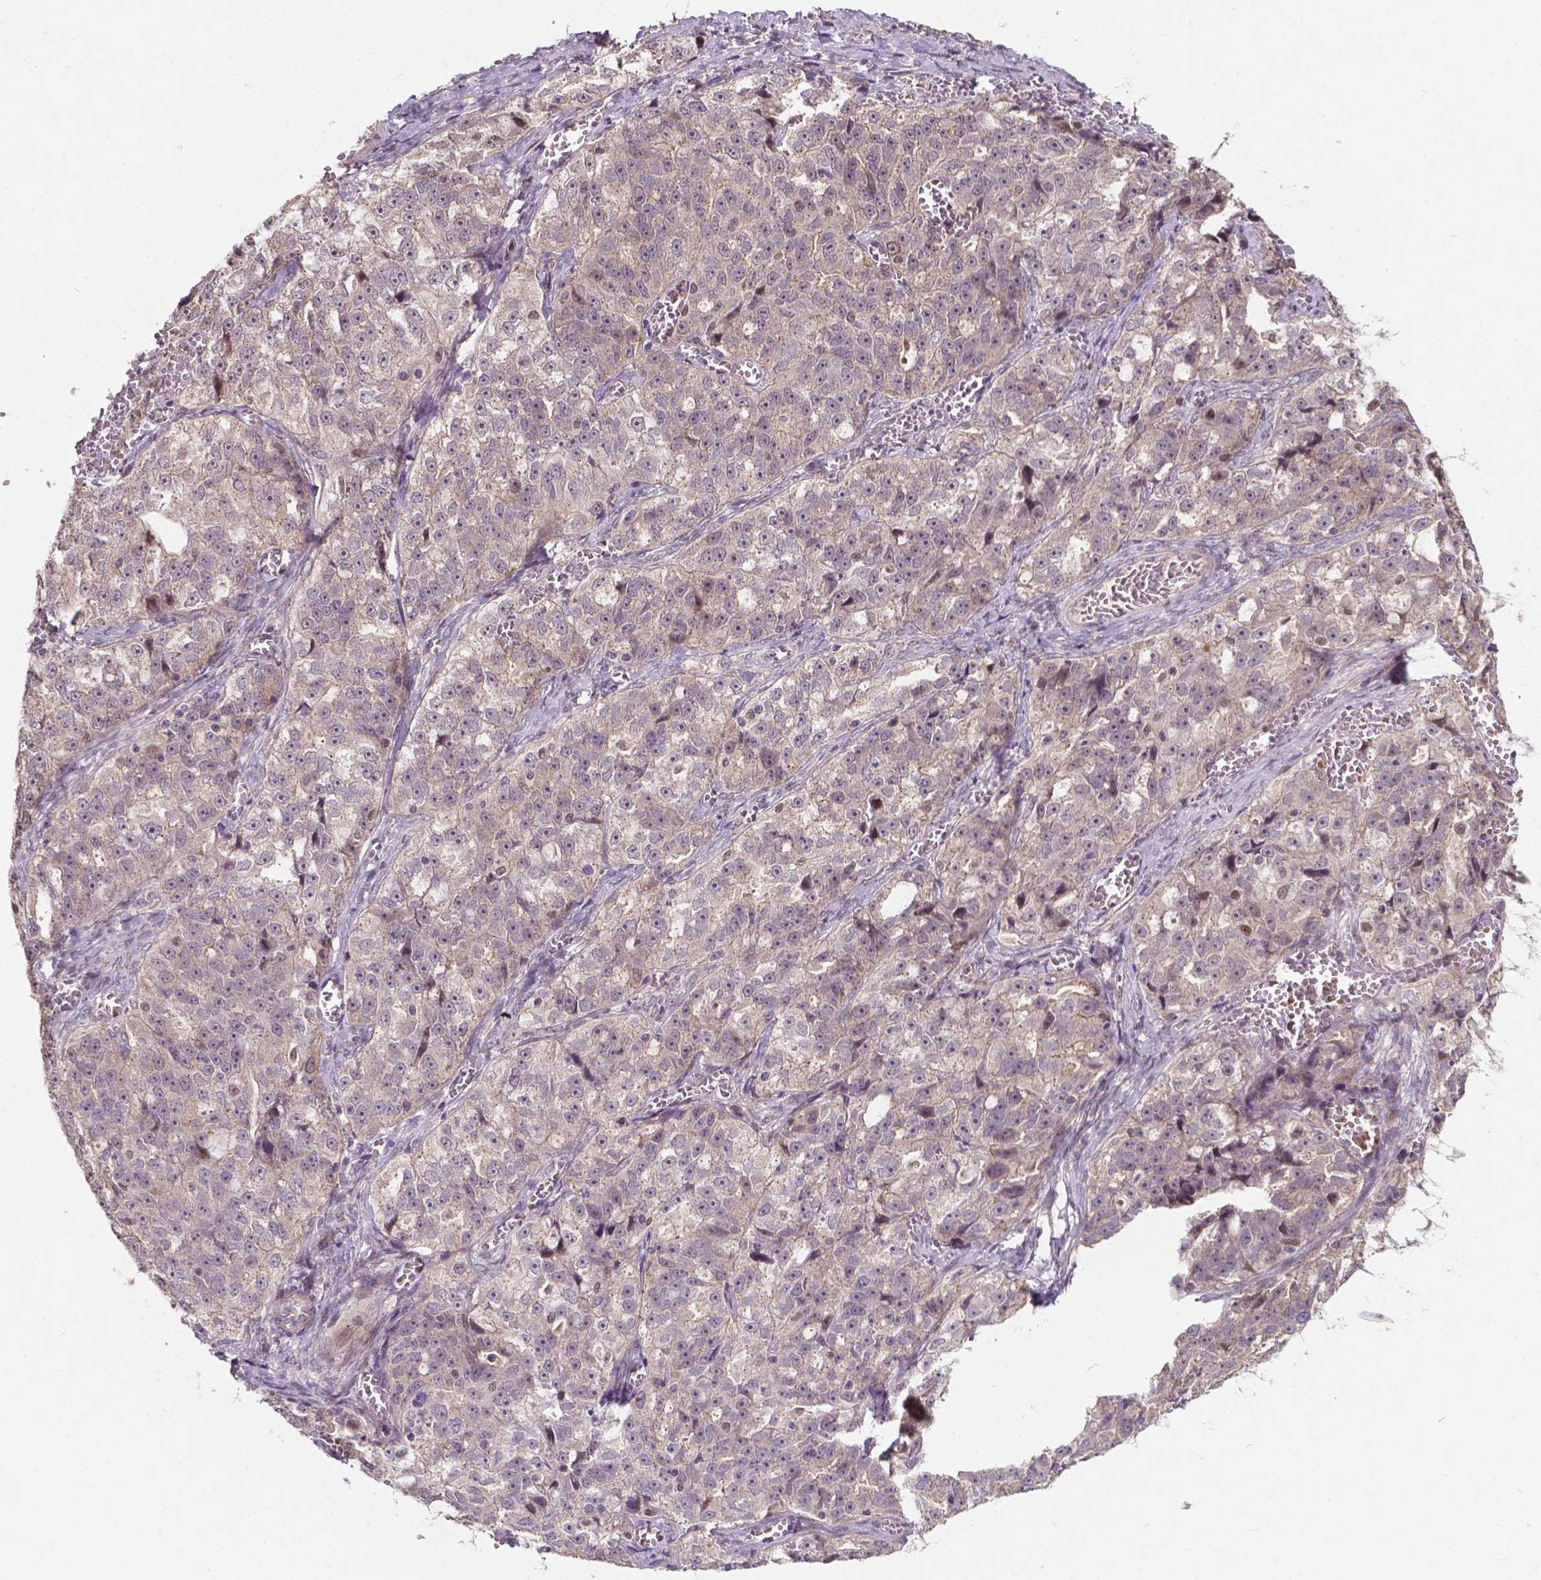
{"staining": {"intensity": "weak", "quantity": "<25%", "location": "cytoplasmic/membranous"}, "tissue": "ovarian cancer", "cell_type": "Tumor cells", "image_type": "cancer", "snomed": [{"axis": "morphology", "description": "Cystadenocarcinoma, serous, NOS"}, {"axis": "topography", "description": "Ovary"}], "caption": "Immunohistochemistry (IHC) micrograph of ovarian serous cystadenocarcinoma stained for a protein (brown), which demonstrates no expression in tumor cells.", "gene": "DUSP16", "patient": {"sex": "female", "age": 51}}